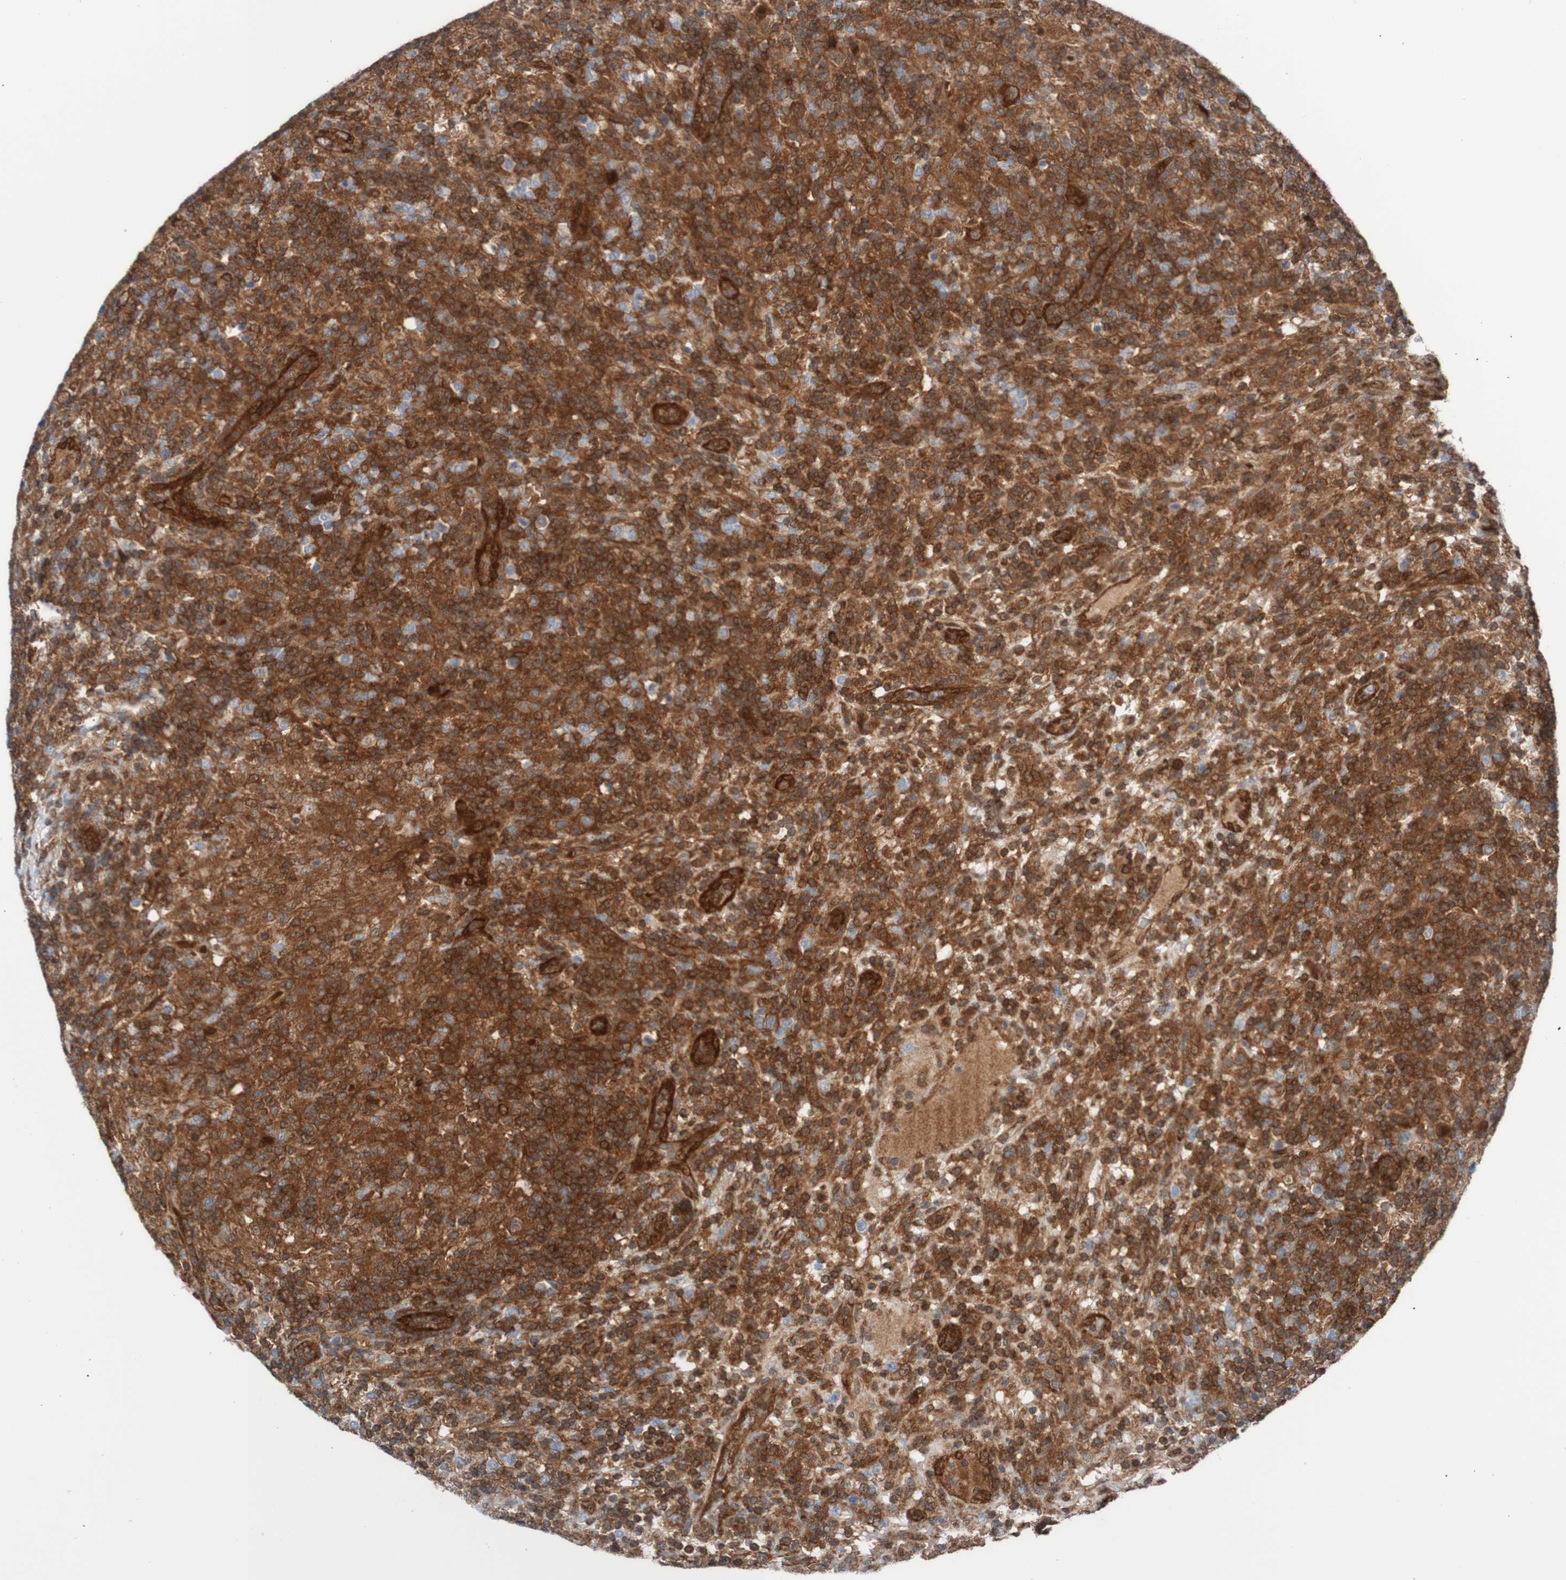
{"staining": {"intensity": "weak", "quantity": ">75%", "location": "cytoplasmic/membranous"}, "tissue": "lymphoma", "cell_type": "Tumor cells", "image_type": "cancer", "snomed": [{"axis": "morphology", "description": "Hodgkin's disease, NOS"}, {"axis": "topography", "description": "Lymph node"}], "caption": "Human lymphoma stained with a protein marker reveals weak staining in tumor cells.", "gene": "RIGI", "patient": {"sex": "male", "age": 70}}